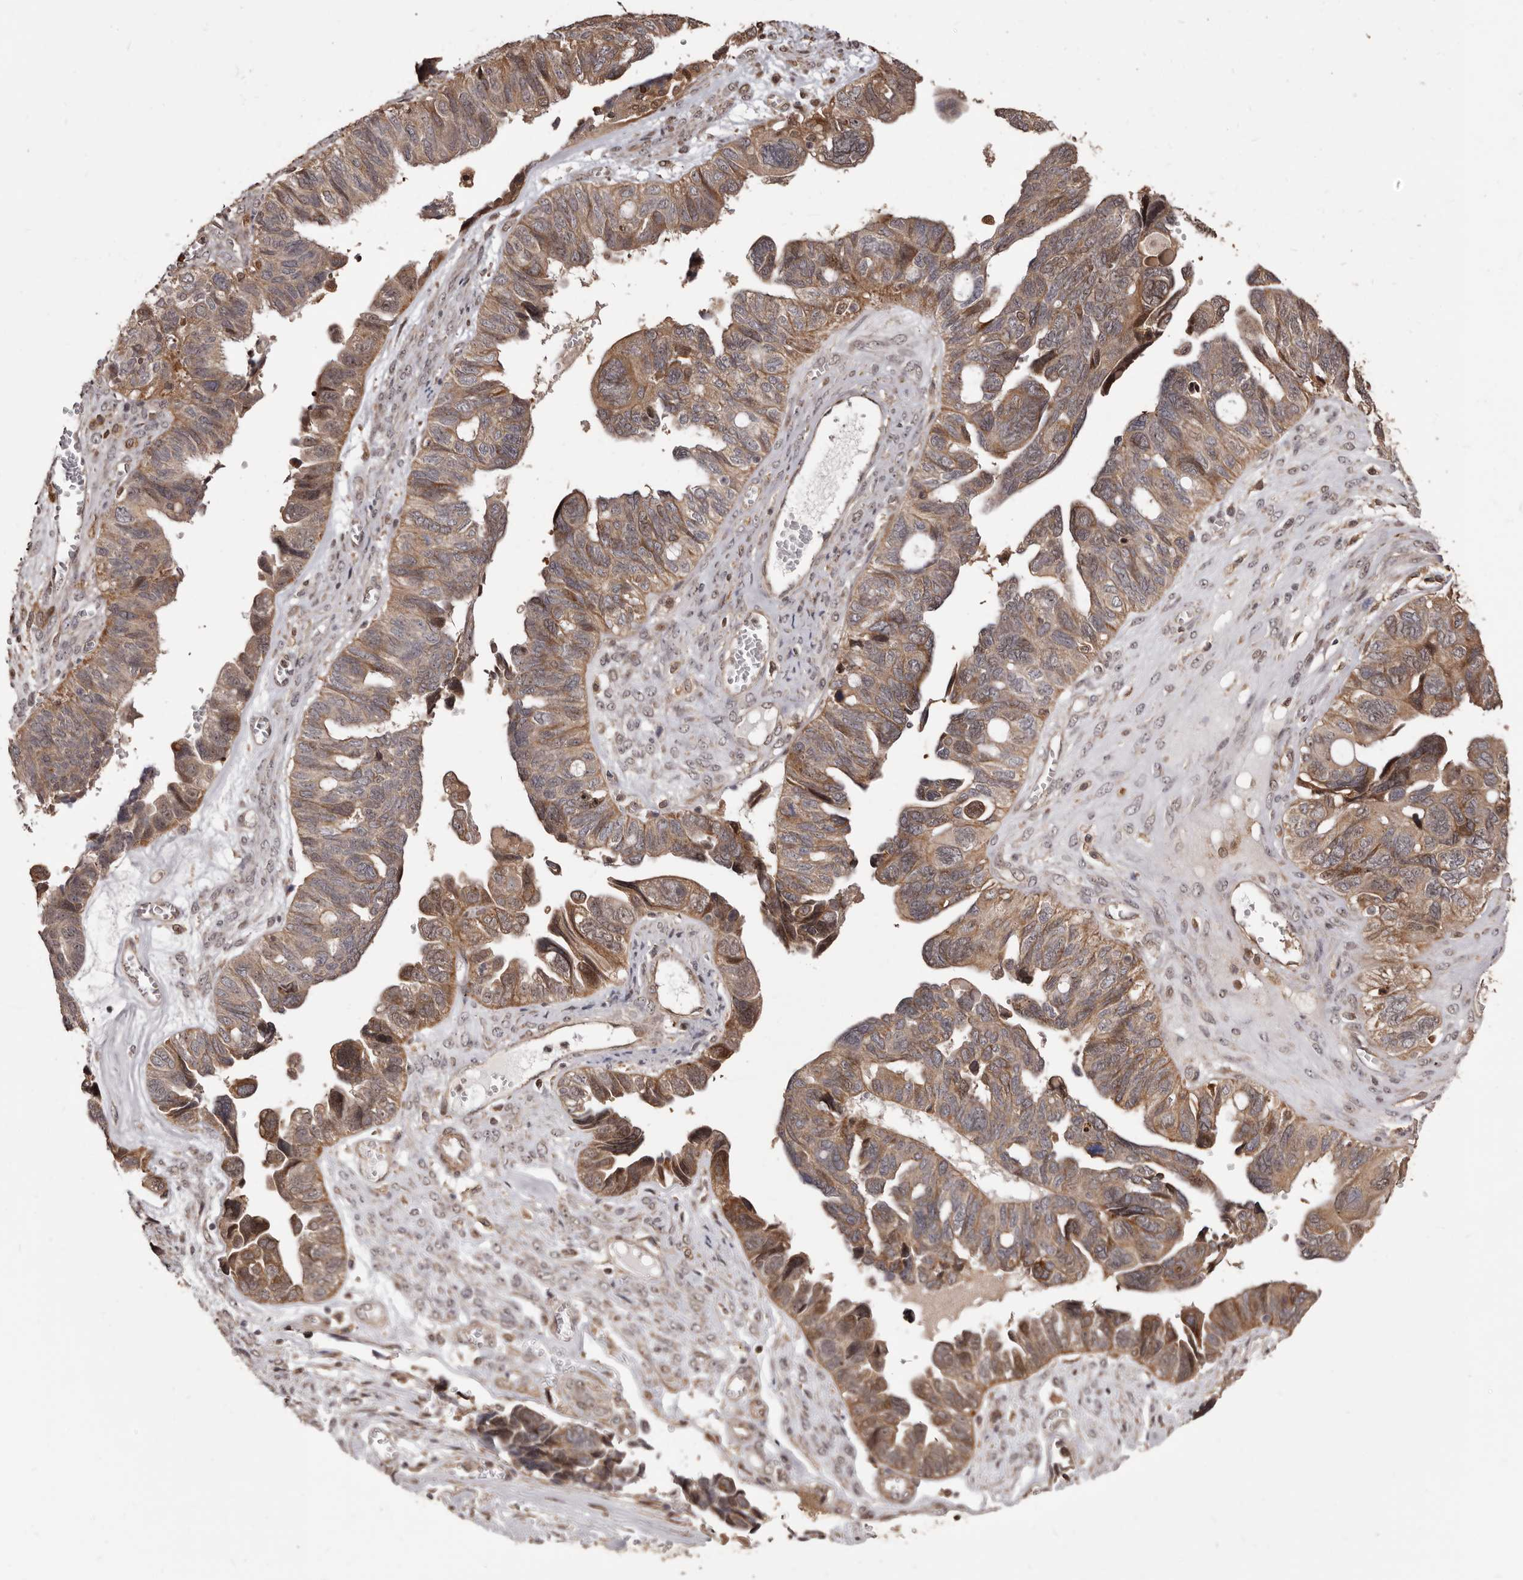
{"staining": {"intensity": "moderate", "quantity": ">75%", "location": "cytoplasmic/membranous"}, "tissue": "ovarian cancer", "cell_type": "Tumor cells", "image_type": "cancer", "snomed": [{"axis": "morphology", "description": "Cystadenocarcinoma, serous, NOS"}, {"axis": "topography", "description": "Ovary"}], "caption": "A histopathology image of ovarian cancer stained for a protein exhibits moderate cytoplasmic/membranous brown staining in tumor cells. (DAB (3,3'-diaminobenzidine) = brown stain, brightfield microscopy at high magnification).", "gene": "ZCCHC7", "patient": {"sex": "female", "age": 79}}